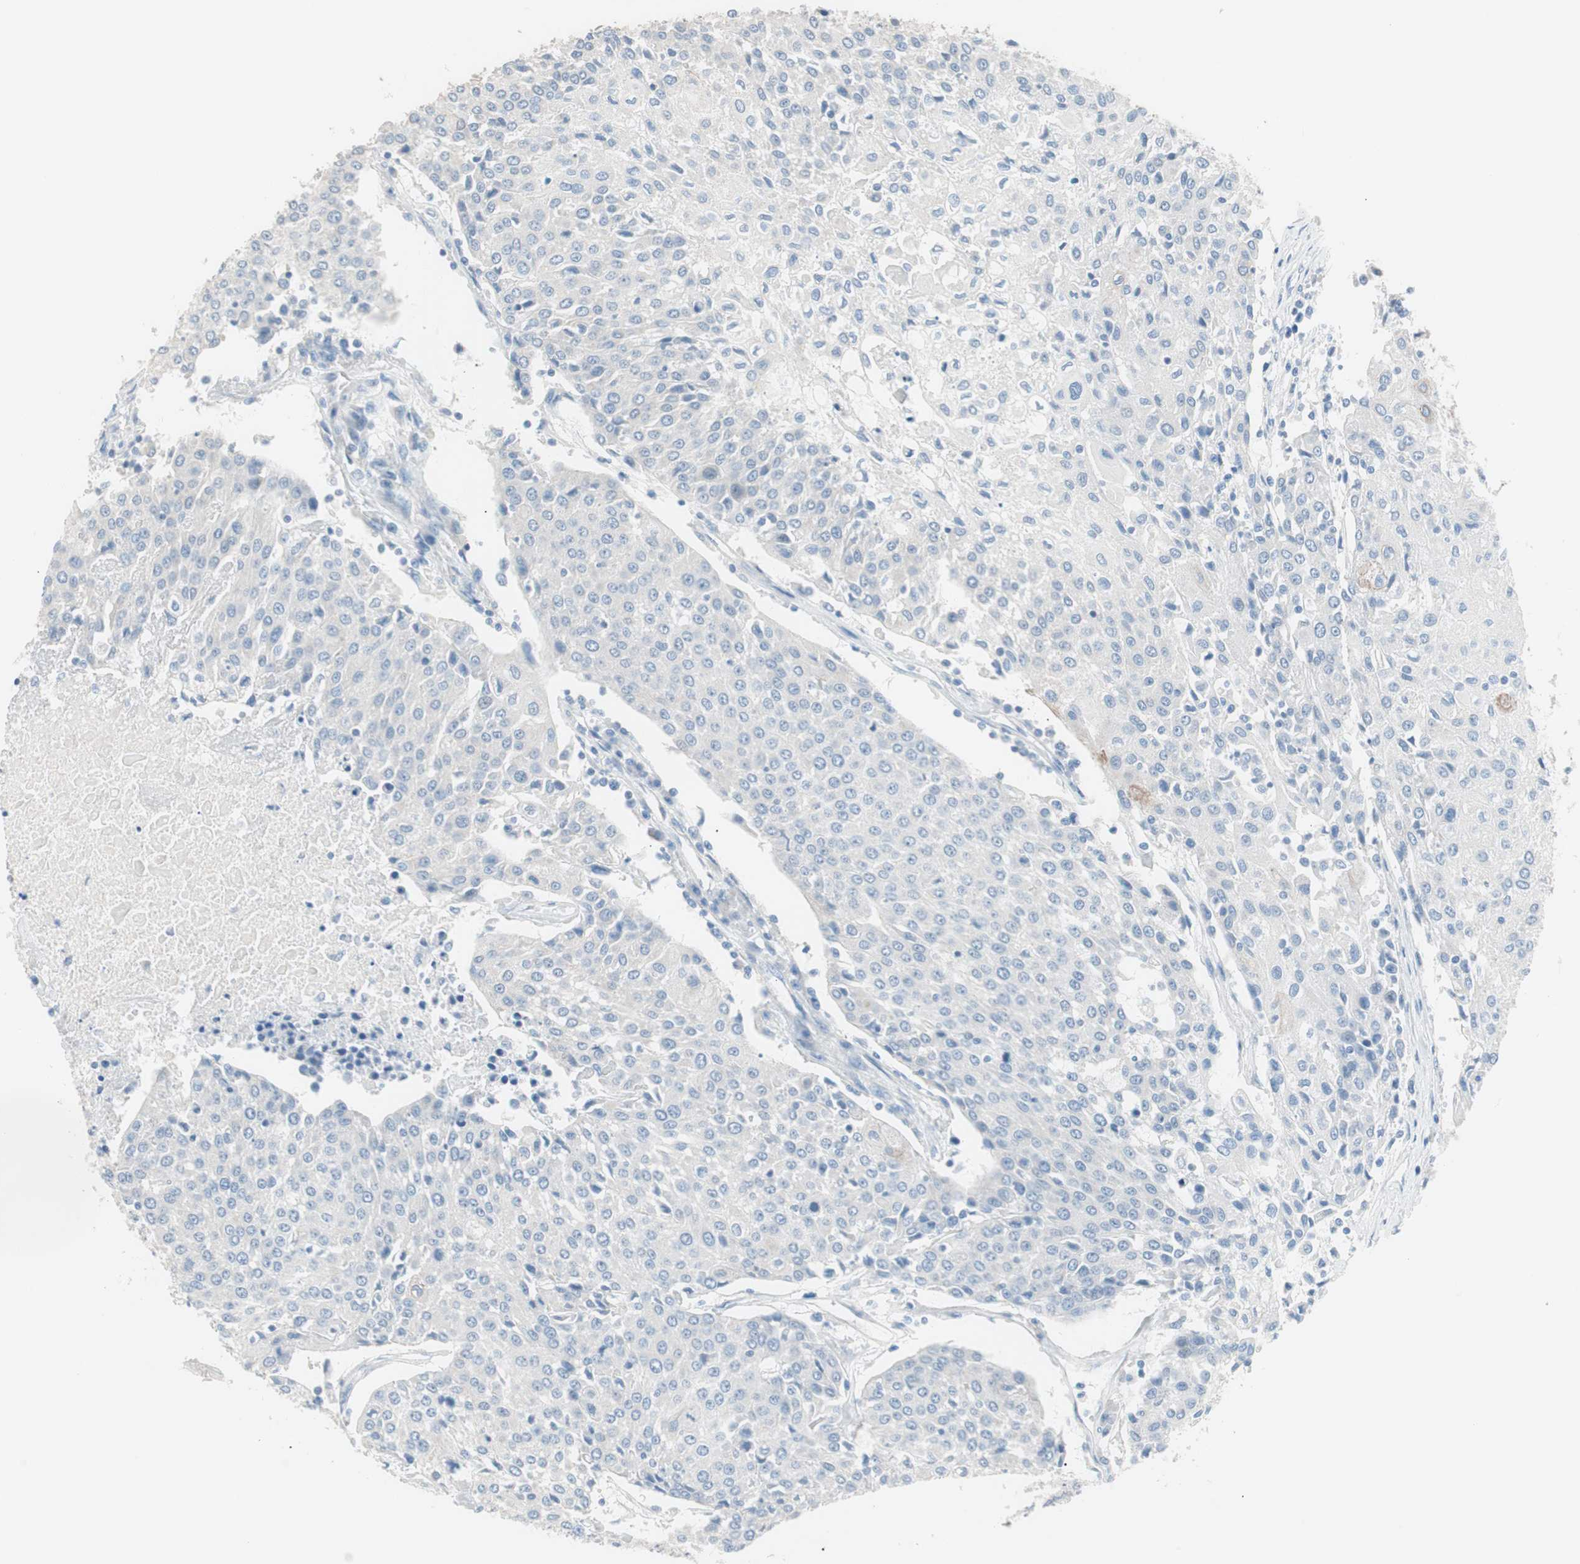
{"staining": {"intensity": "negative", "quantity": "none", "location": "none"}, "tissue": "urothelial cancer", "cell_type": "Tumor cells", "image_type": "cancer", "snomed": [{"axis": "morphology", "description": "Urothelial carcinoma, High grade"}, {"axis": "topography", "description": "Urinary bladder"}], "caption": "Tumor cells are negative for brown protein staining in urothelial cancer.", "gene": "VIL1", "patient": {"sex": "female", "age": 85}}